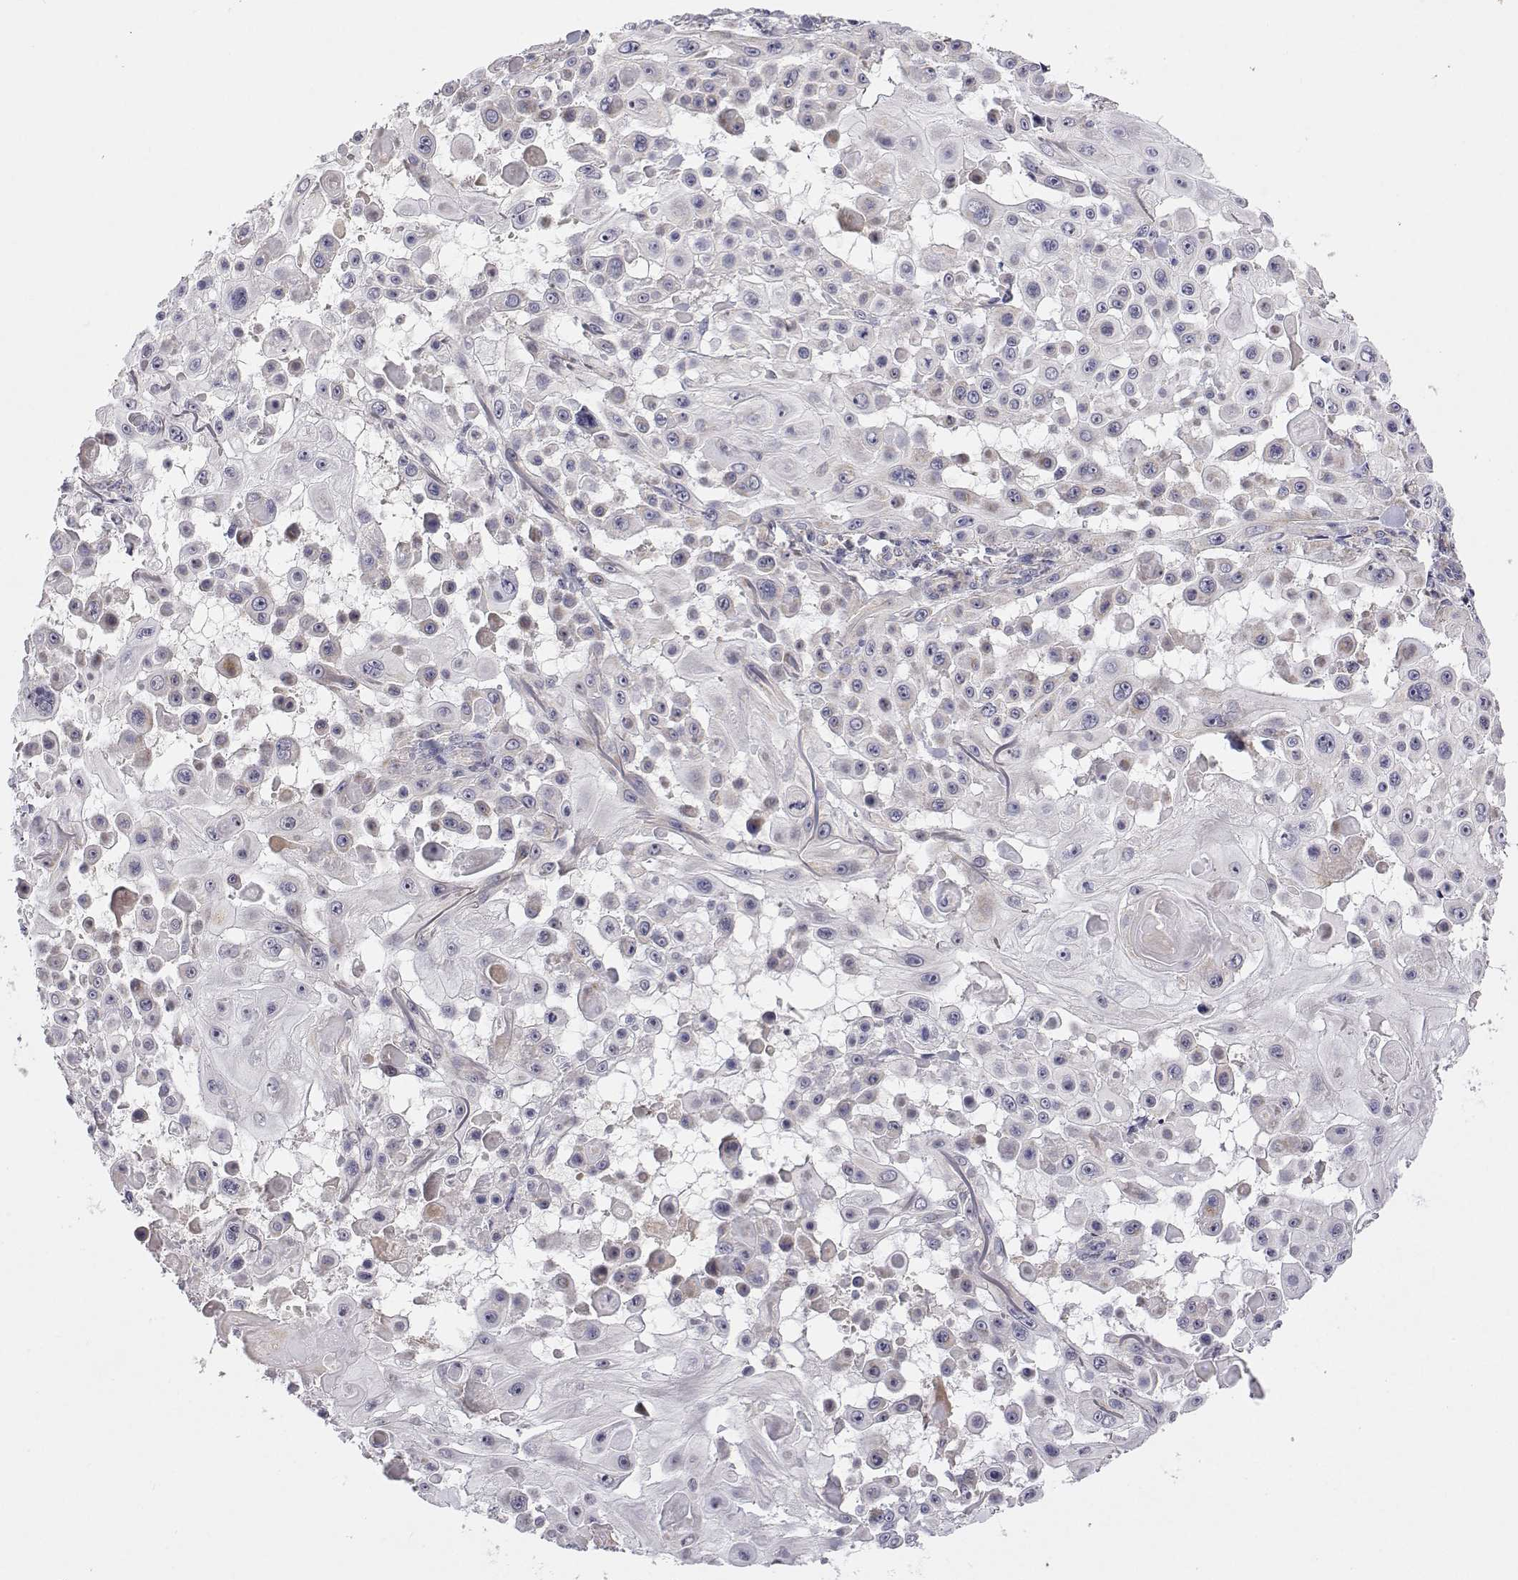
{"staining": {"intensity": "weak", "quantity": "<25%", "location": "cytoplasmic/membranous,nuclear"}, "tissue": "skin cancer", "cell_type": "Tumor cells", "image_type": "cancer", "snomed": [{"axis": "morphology", "description": "Squamous cell carcinoma, NOS"}, {"axis": "topography", "description": "Skin"}], "caption": "Skin cancer (squamous cell carcinoma) was stained to show a protein in brown. There is no significant expression in tumor cells.", "gene": "MRPL3", "patient": {"sex": "male", "age": 91}}